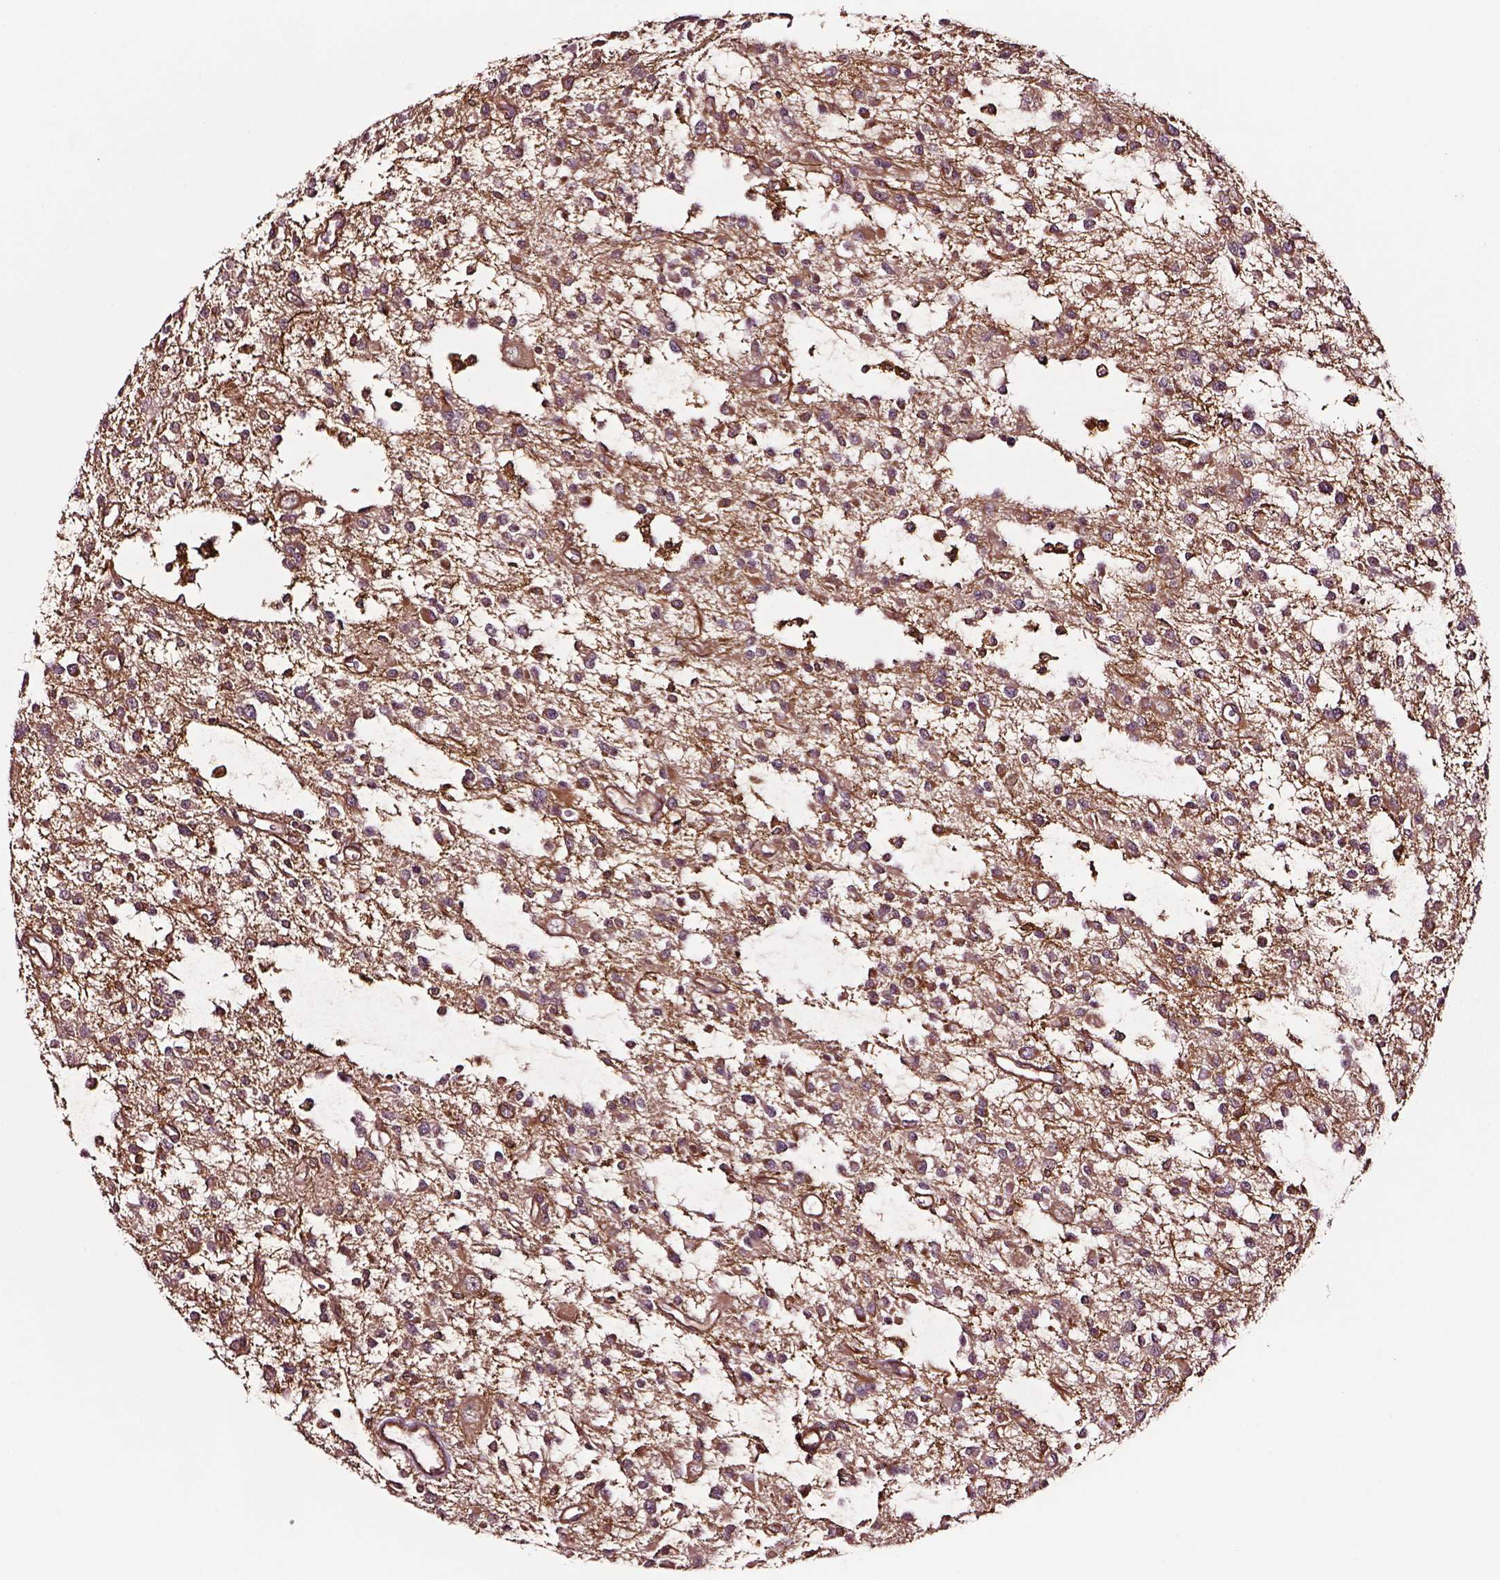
{"staining": {"intensity": "strong", "quantity": ">75%", "location": "cytoplasmic/membranous"}, "tissue": "glioma", "cell_type": "Tumor cells", "image_type": "cancer", "snomed": [{"axis": "morphology", "description": "Glioma, malignant, Low grade"}, {"axis": "topography", "description": "Brain"}], "caption": "Low-grade glioma (malignant) stained with DAB immunohistochemistry demonstrates high levels of strong cytoplasmic/membranous positivity in about >75% of tumor cells.", "gene": "RASSF5", "patient": {"sex": "male", "age": 43}}